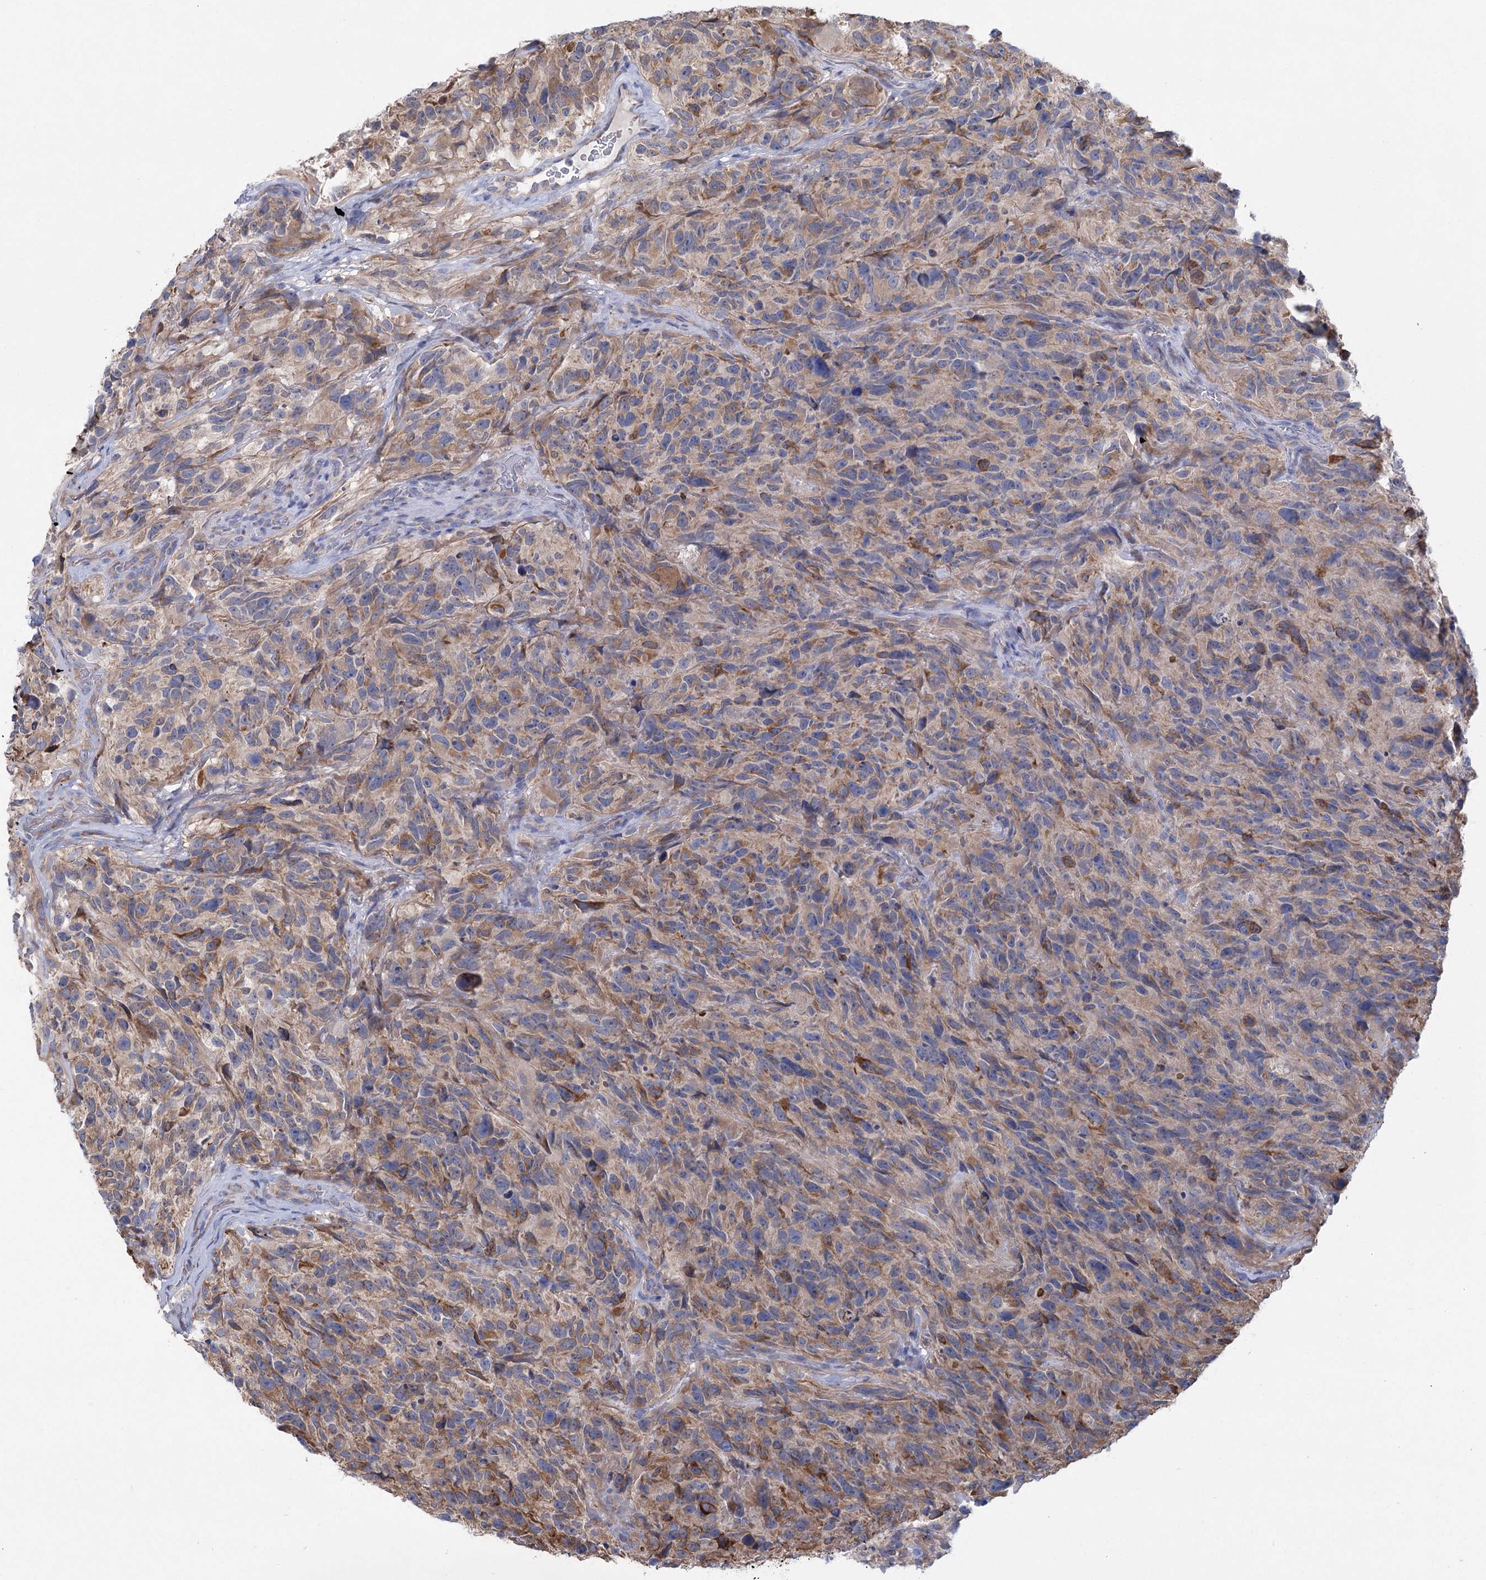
{"staining": {"intensity": "moderate", "quantity": "25%-75%", "location": "cytoplasmic/membranous"}, "tissue": "glioma", "cell_type": "Tumor cells", "image_type": "cancer", "snomed": [{"axis": "morphology", "description": "Glioma, malignant, High grade"}, {"axis": "topography", "description": "Brain"}], "caption": "An IHC image of tumor tissue is shown. Protein staining in brown shows moderate cytoplasmic/membranous positivity in malignant glioma (high-grade) within tumor cells.", "gene": "METTL24", "patient": {"sex": "male", "age": 69}}